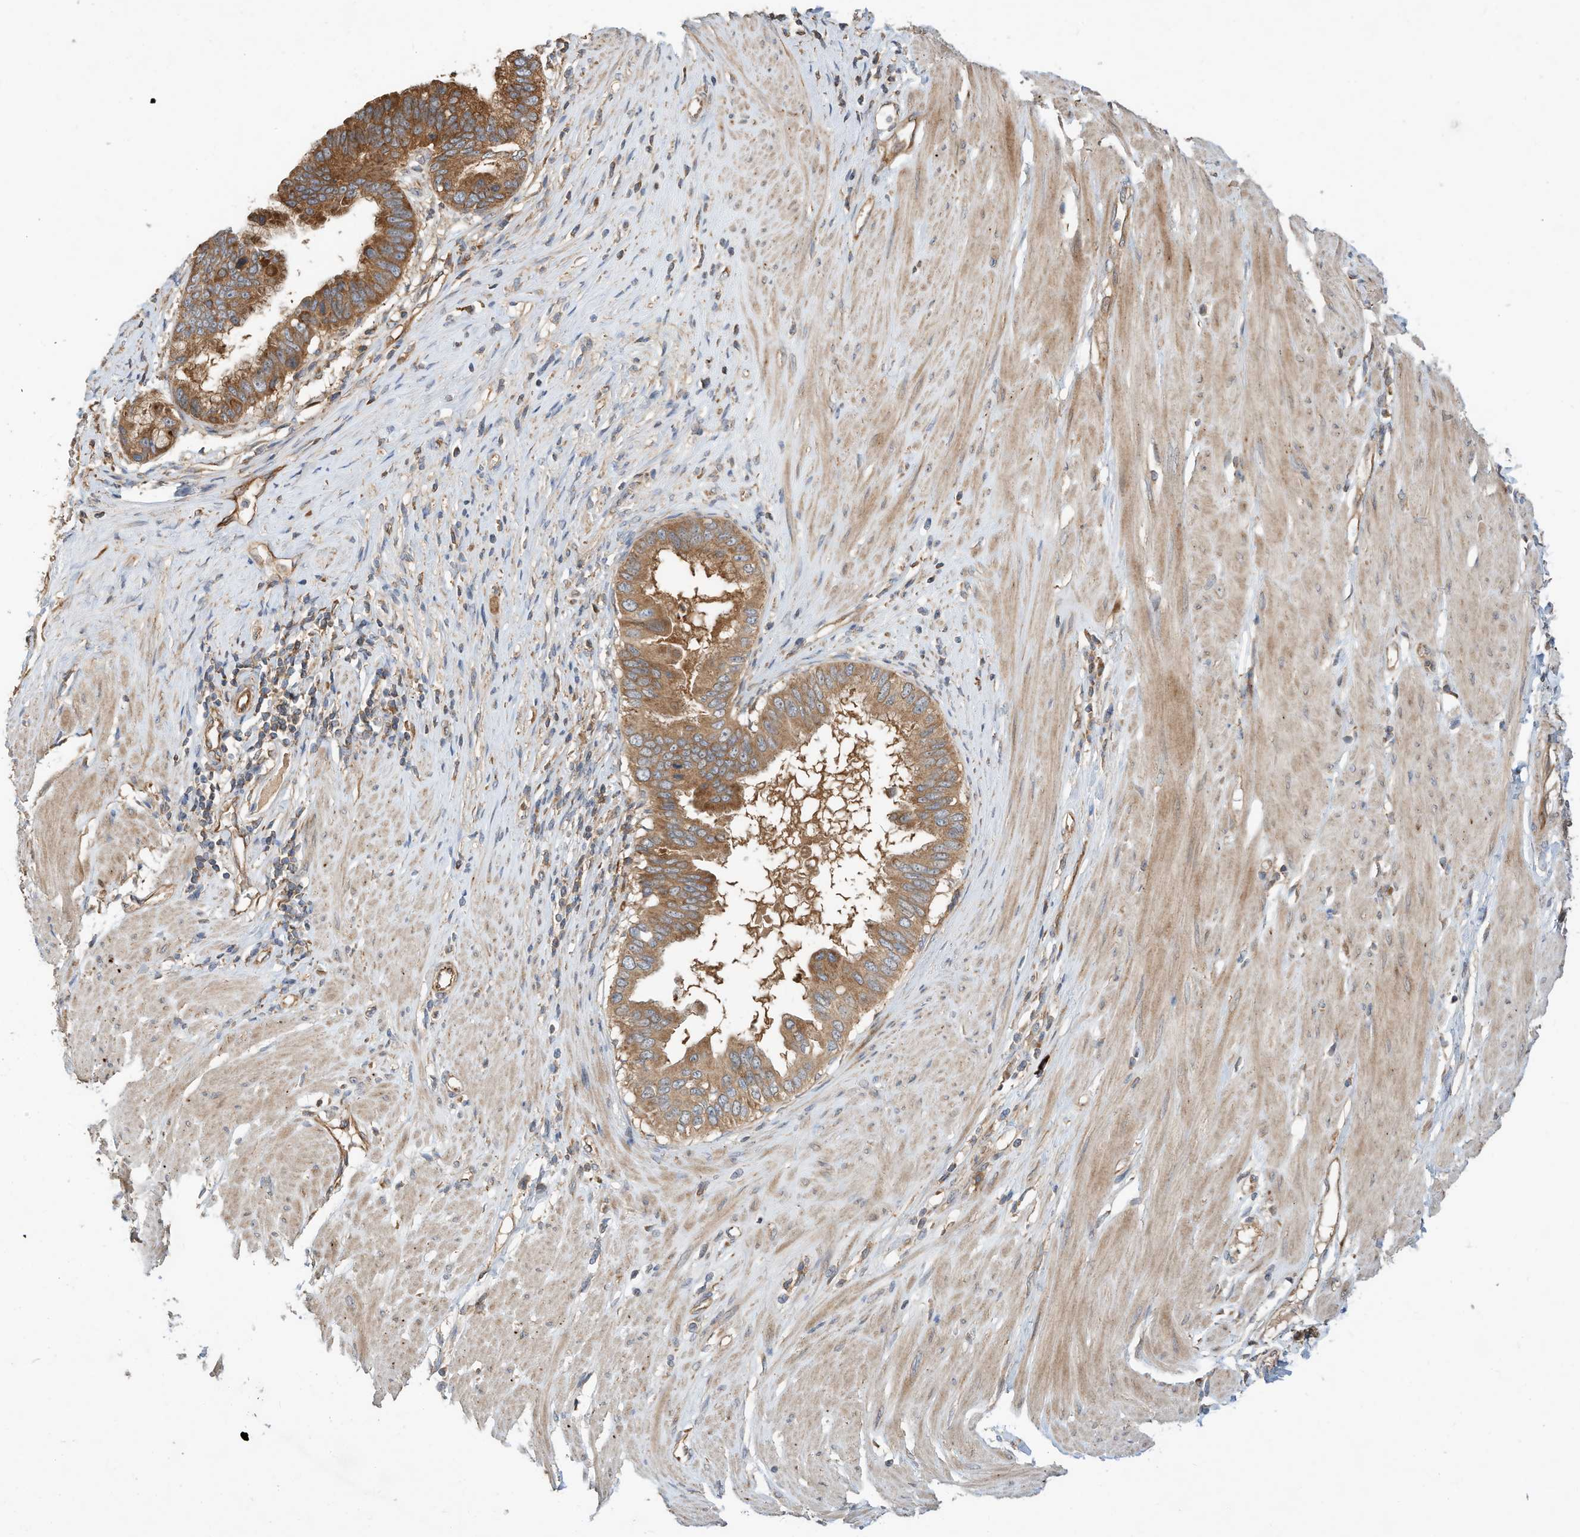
{"staining": {"intensity": "strong", "quantity": ">75%", "location": "cytoplasmic/membranous"}, "tissue": "pancreatic cancer", "cell_type": "Tumor cells", "image_type": "cancer", "snomed": [{"axis": "morphology", "description": "Adenocarcinoma, NOS"}, {"axis": "topography", "description": "Pancreas"}], "caption": "Approximately >75% of tumor cells in pancreatic cancer (adenocarcinoma) reveal strong cytoplasmic/membranous protein expression as visualized by brown immunohistochemical staining.", "gene": "CPAMD8", "patient": {"sex": "female", "age": 56}}